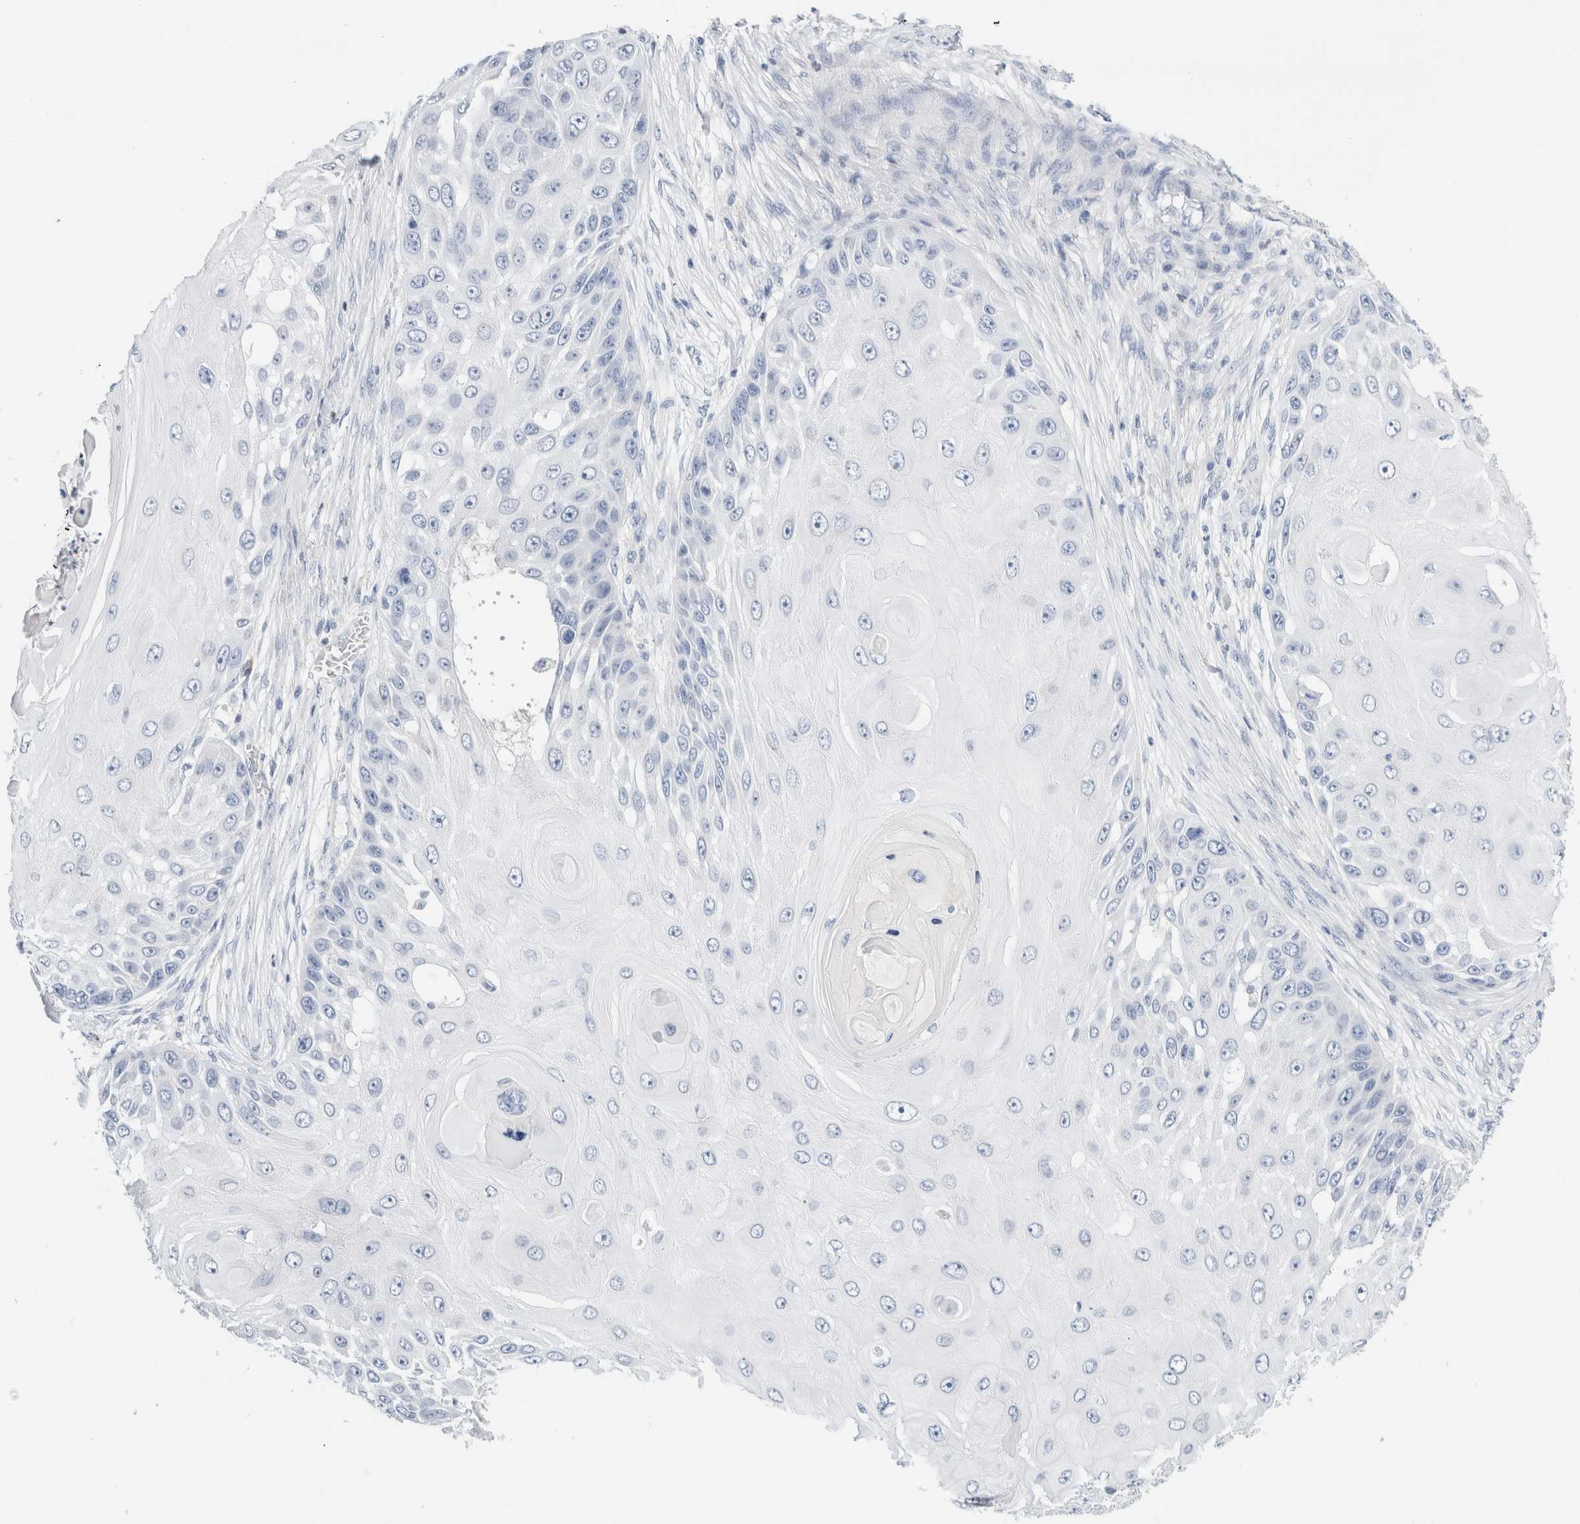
{"staining": {"intensity": "negative", "quantity": "none", "location": "none"}, "tissue": "skin cancer", "cell_type": "Tumor cells", "image_type": "cancer", "snomed": [{"axis": "morphology", "description": "Squamous cell carcinoma, NOS"}, {"axis": "topography", "description": "Skin"}], "caption": "Immunohistochemistry histopathology image of human skin cancer (squamous cell carcinoma) stained for a protein (brown), which displays no staining in tumor cells. Brightfield microscopy of IHC stained with DAB (brown) and hematoxylin (blue), captured at high magnification.", "gene": "ADAM30", "patient": {"sex": "female", "age": 44}}